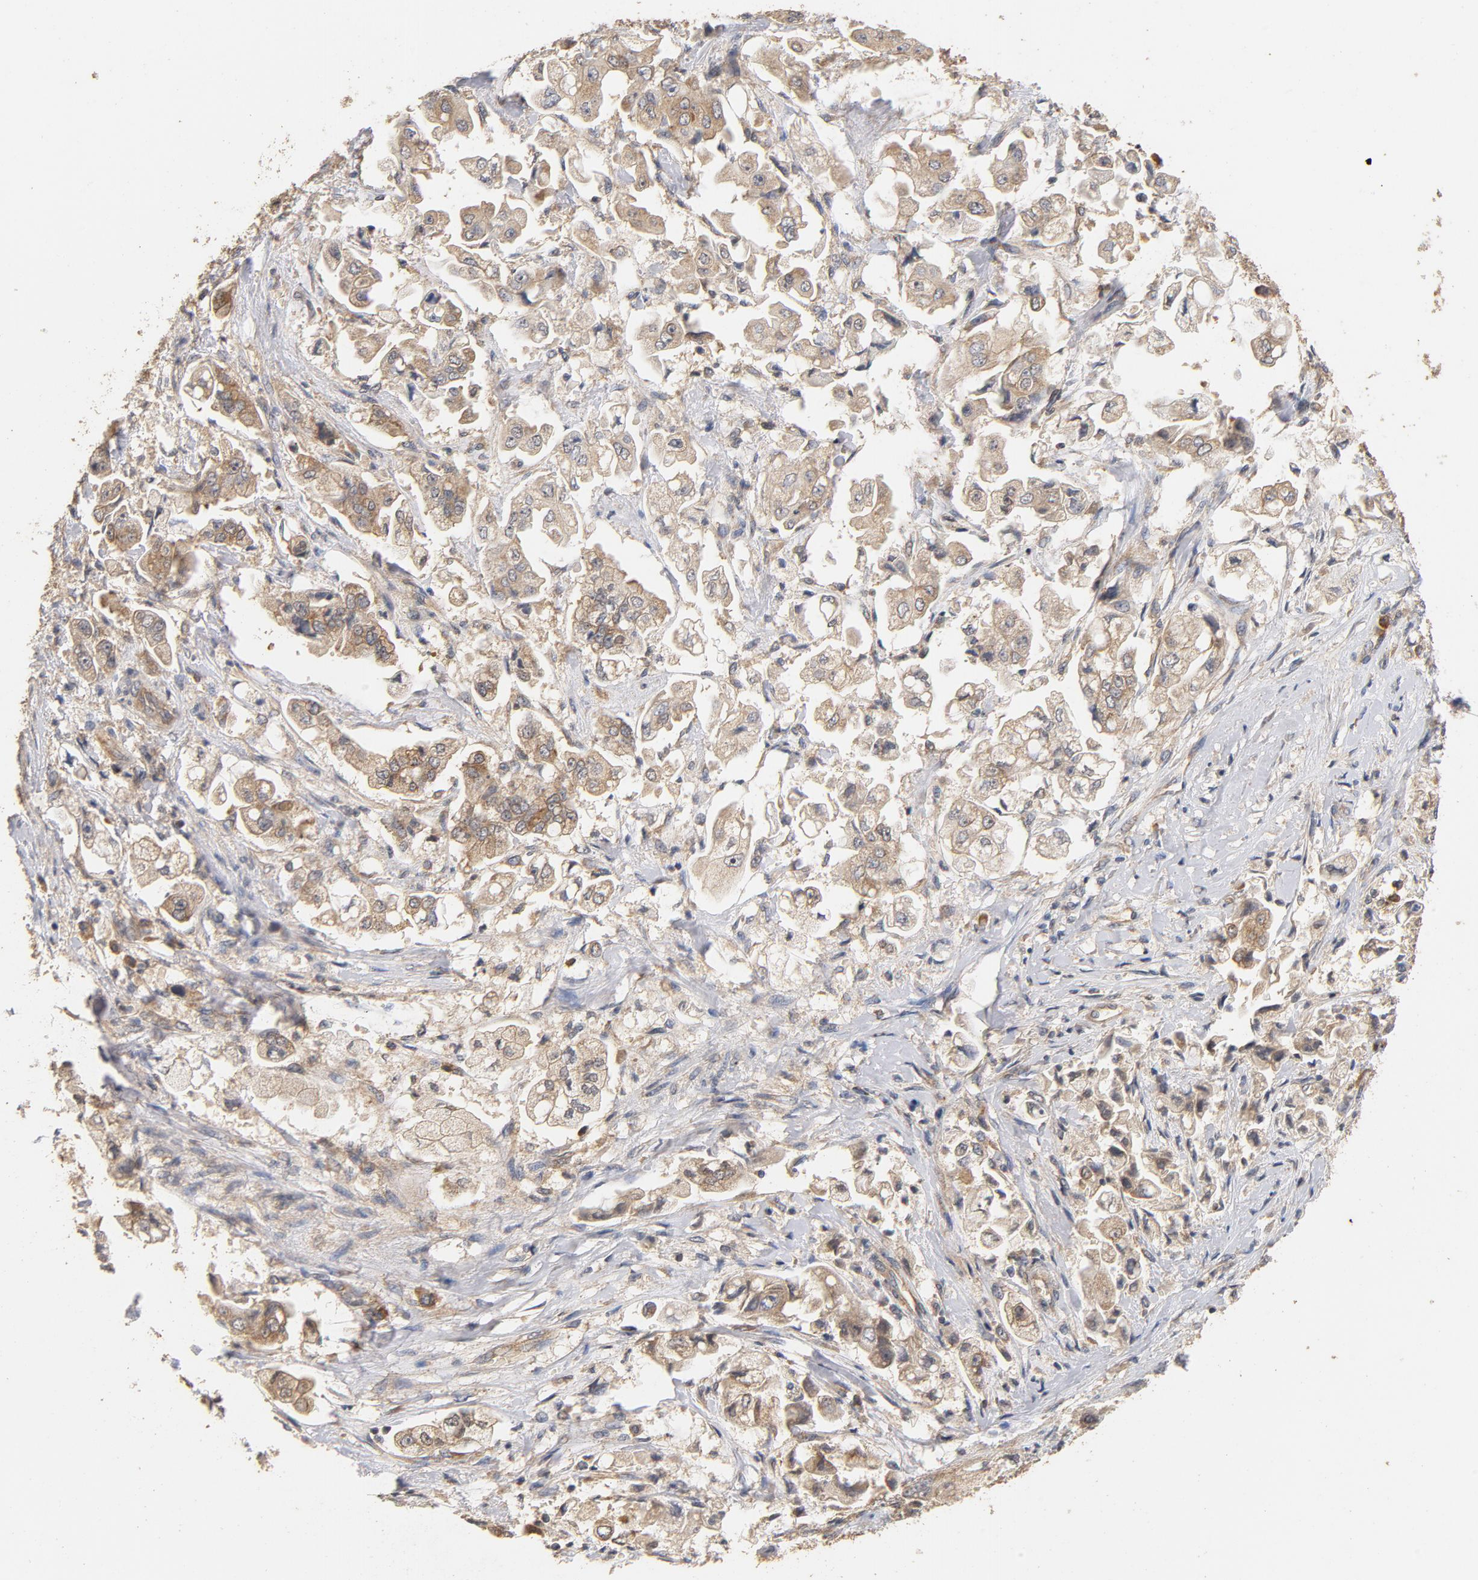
{"staining": {"intensity": "moderate", "quantity": ">75%", "location": "cytoplasmic/membranous"}, "tissue": "stomach cancer", "cell_type": "Tumor cells", "image_type": "cancer", "snomed": [{"axis": "morphology", "description": "Adenocarcinoma, NOS"}, {"axis": "topography", "description": "Stomach"}], "caption": "The micrograph shows immunohistochemical staining of stomach cancer (adenocarcinoma). There is moderate cytoplasmic/membranous expression is appreciated in approximately >75% of tumor cells.", "gene": "DDX6", "patient": {"sex": "male", "age": 62}}